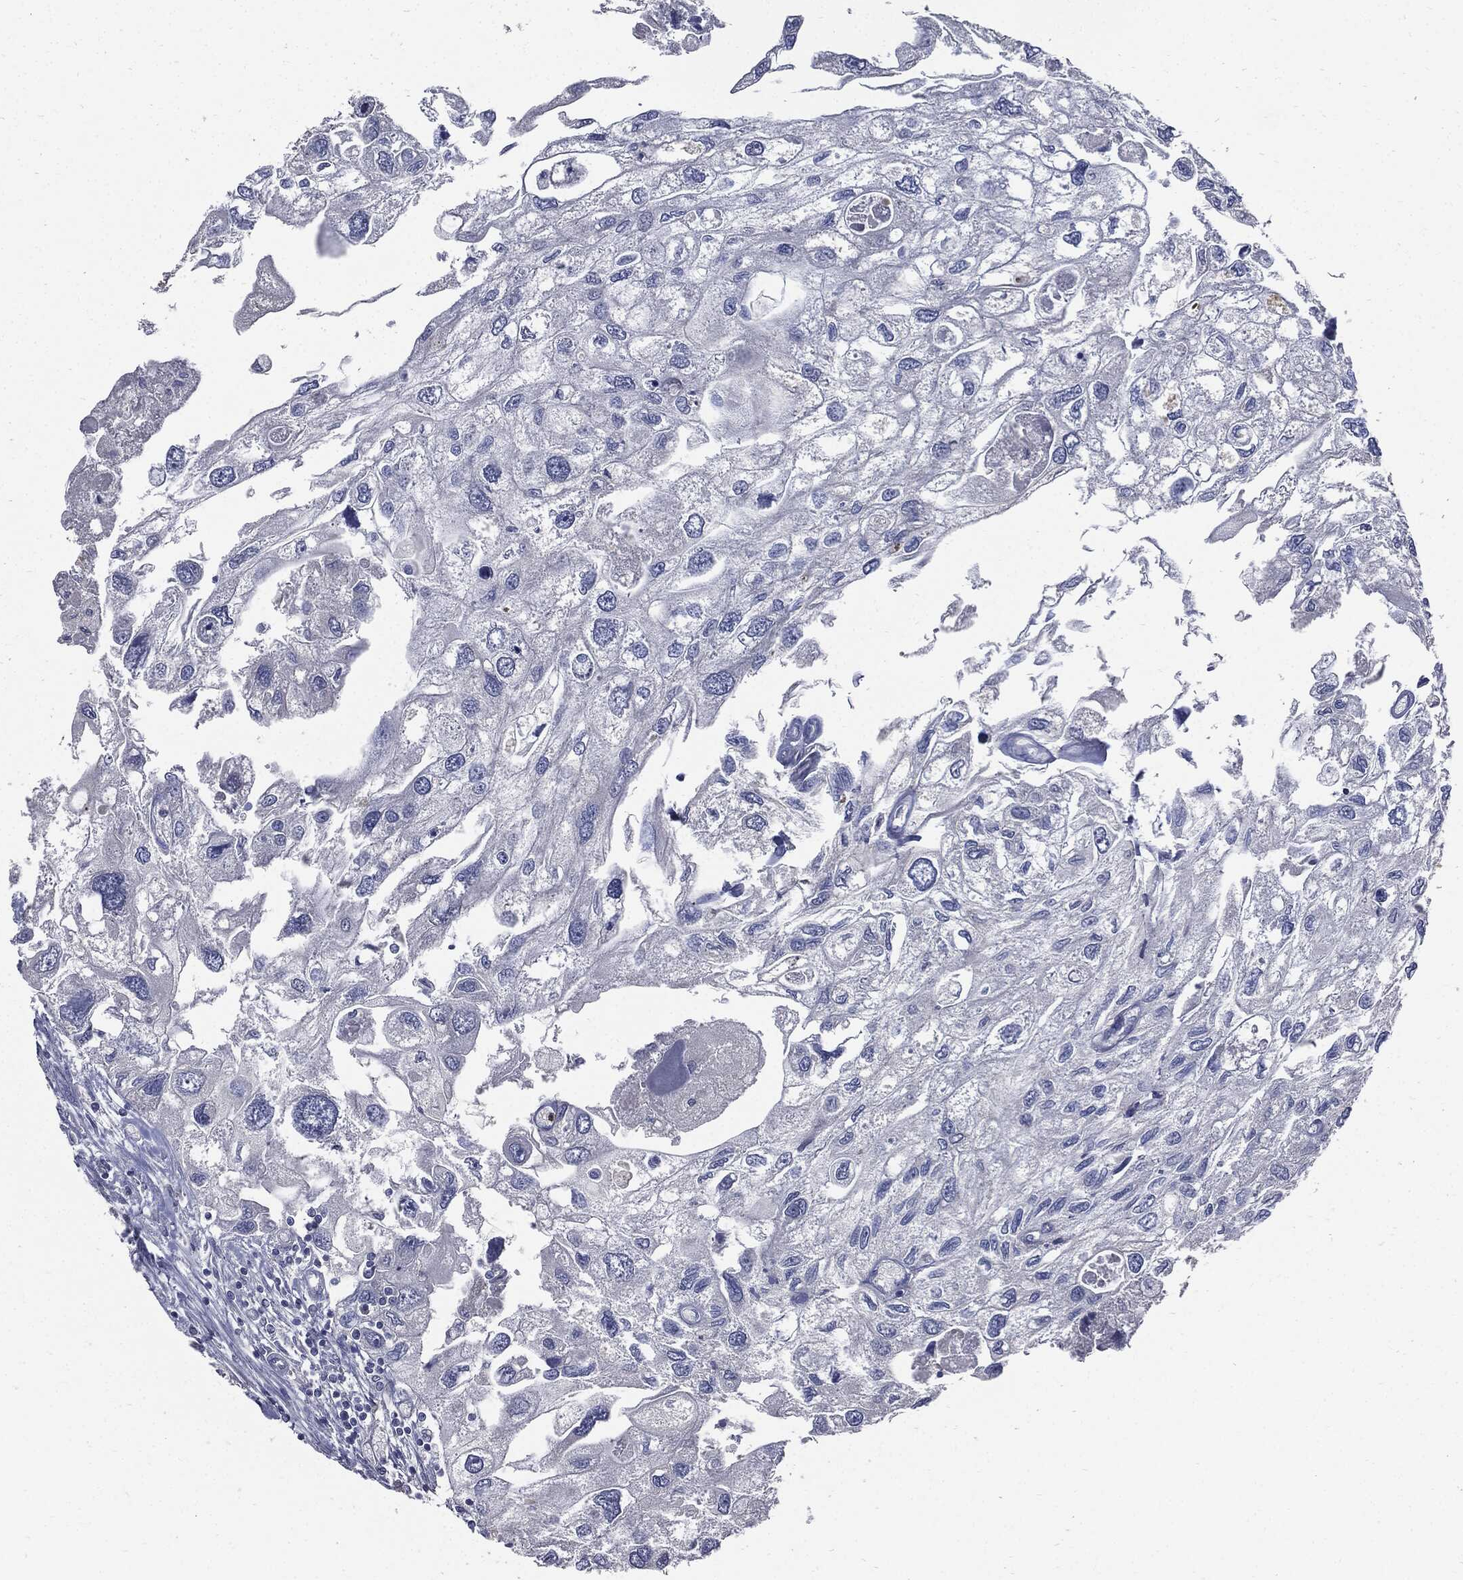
{"staining": {"intensity": "negative", "quantity": "none", "location": "none"}, "tissue": "urothelial cancer", "cell_type": "Tumor cells", "image_type": "cancer", "snomed": [{"axis": "morphology", "description": "Urothelial carcinoma, High grade"}, {"axis": "topography", "description": "Urinary bladder"}], "caption": "The micrograph displays no significant staining in tumor cells of high-grade urothelial carcinoma.", "gene": "CPE", "patient": {"sex": "male", "age": 59}}